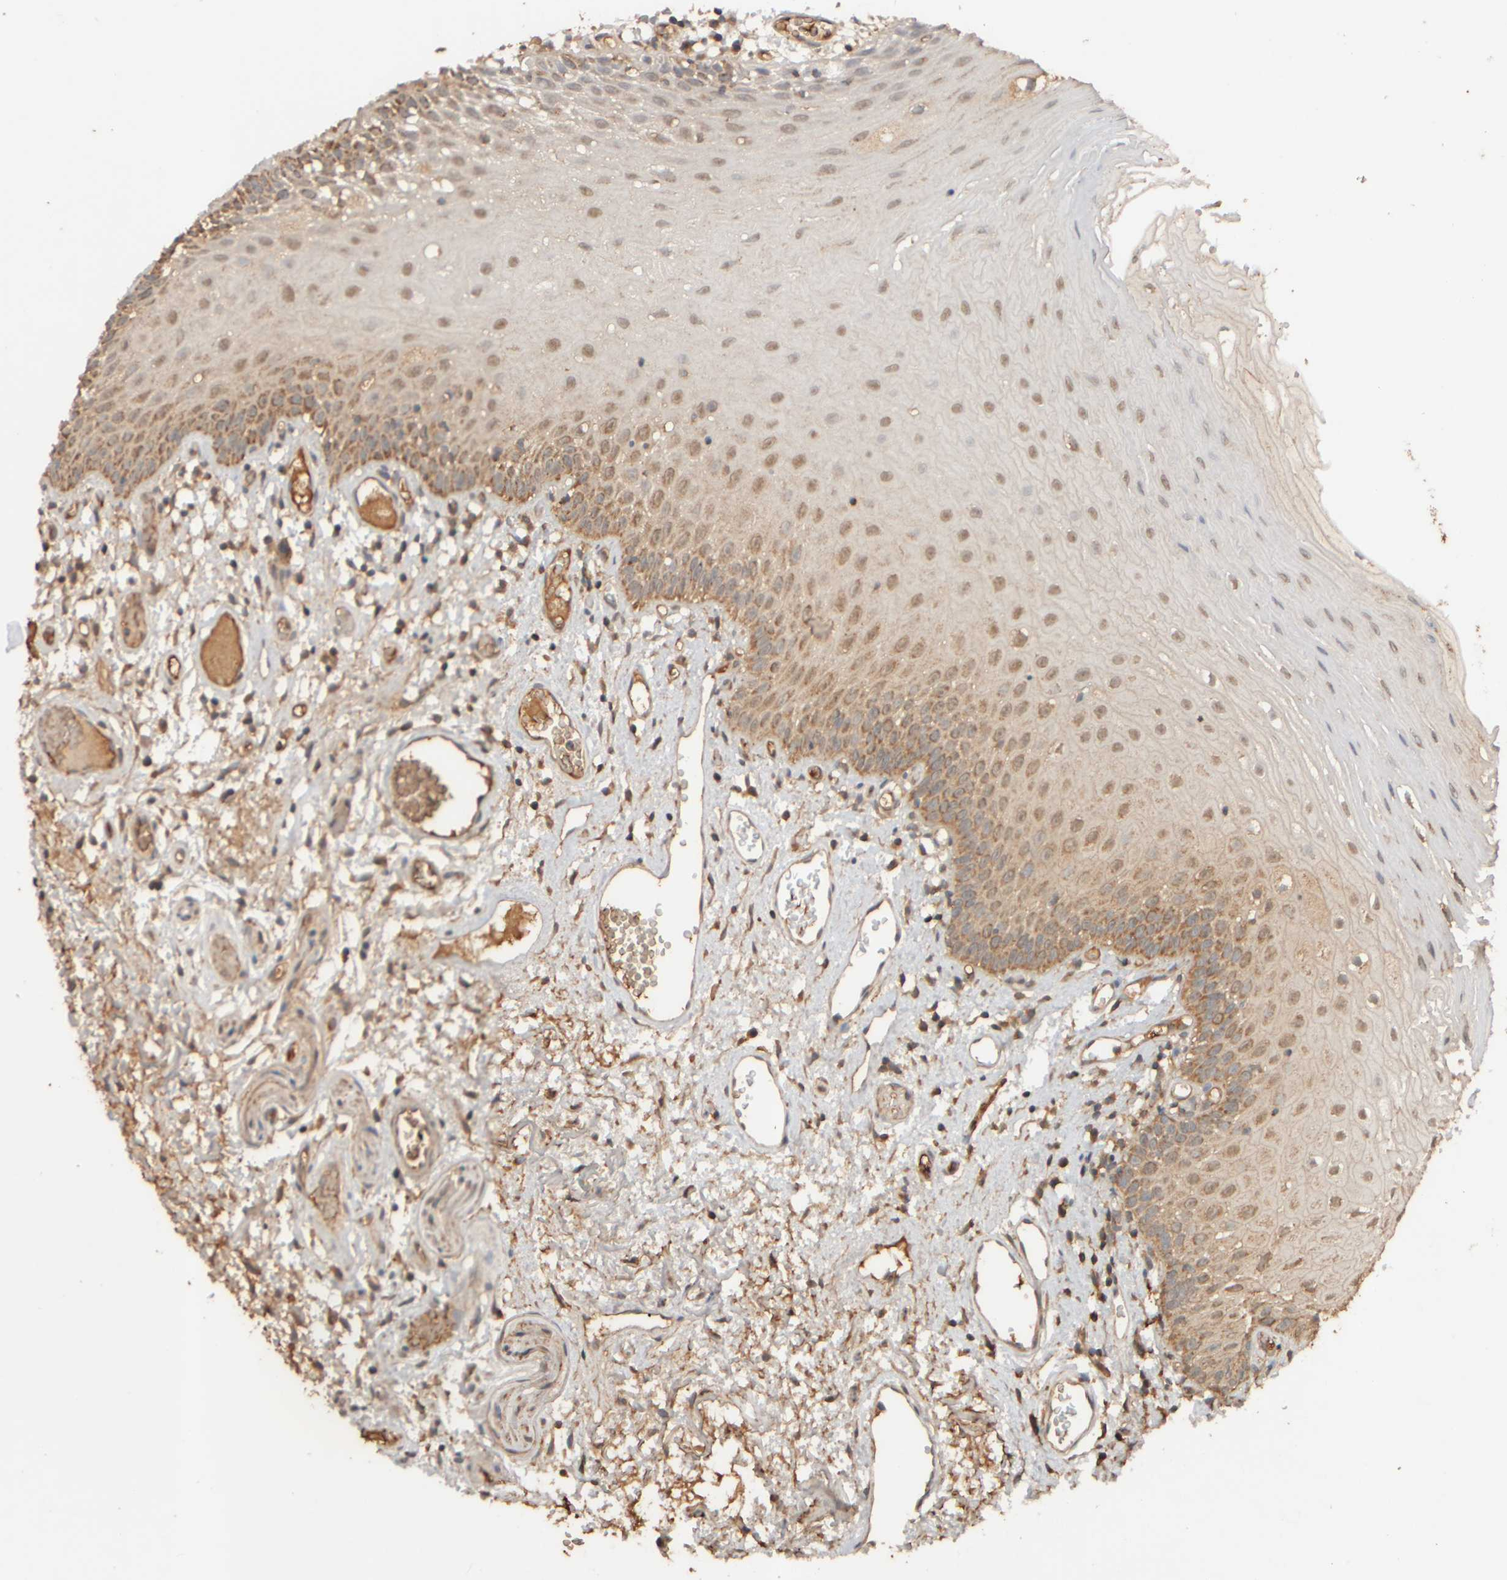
{"staining": {"intensity": "moderate", "quantity": "25%-75%", "location": "cytoplasmic/membranous,nuclear"}, "tissue": "oral mucosa", "cell_type": "Squamous epithelial cells", "image_type": "normal", "snomed": [{"axis": "morphology", "description": "Normal tissue, NOS"}, {"axis": "topography", "description": "Oral tissue"}], "caption": "Immunohistochemistry (IHC) of benign oral mucosa exhibits medium levels of moderate cytoplasmic/membranous,nuclear expression in approximately 25%-75% of squamous epithelial cells.", "gene": "EIF2B3", "patient": {"sex": "male", "age": 52}}